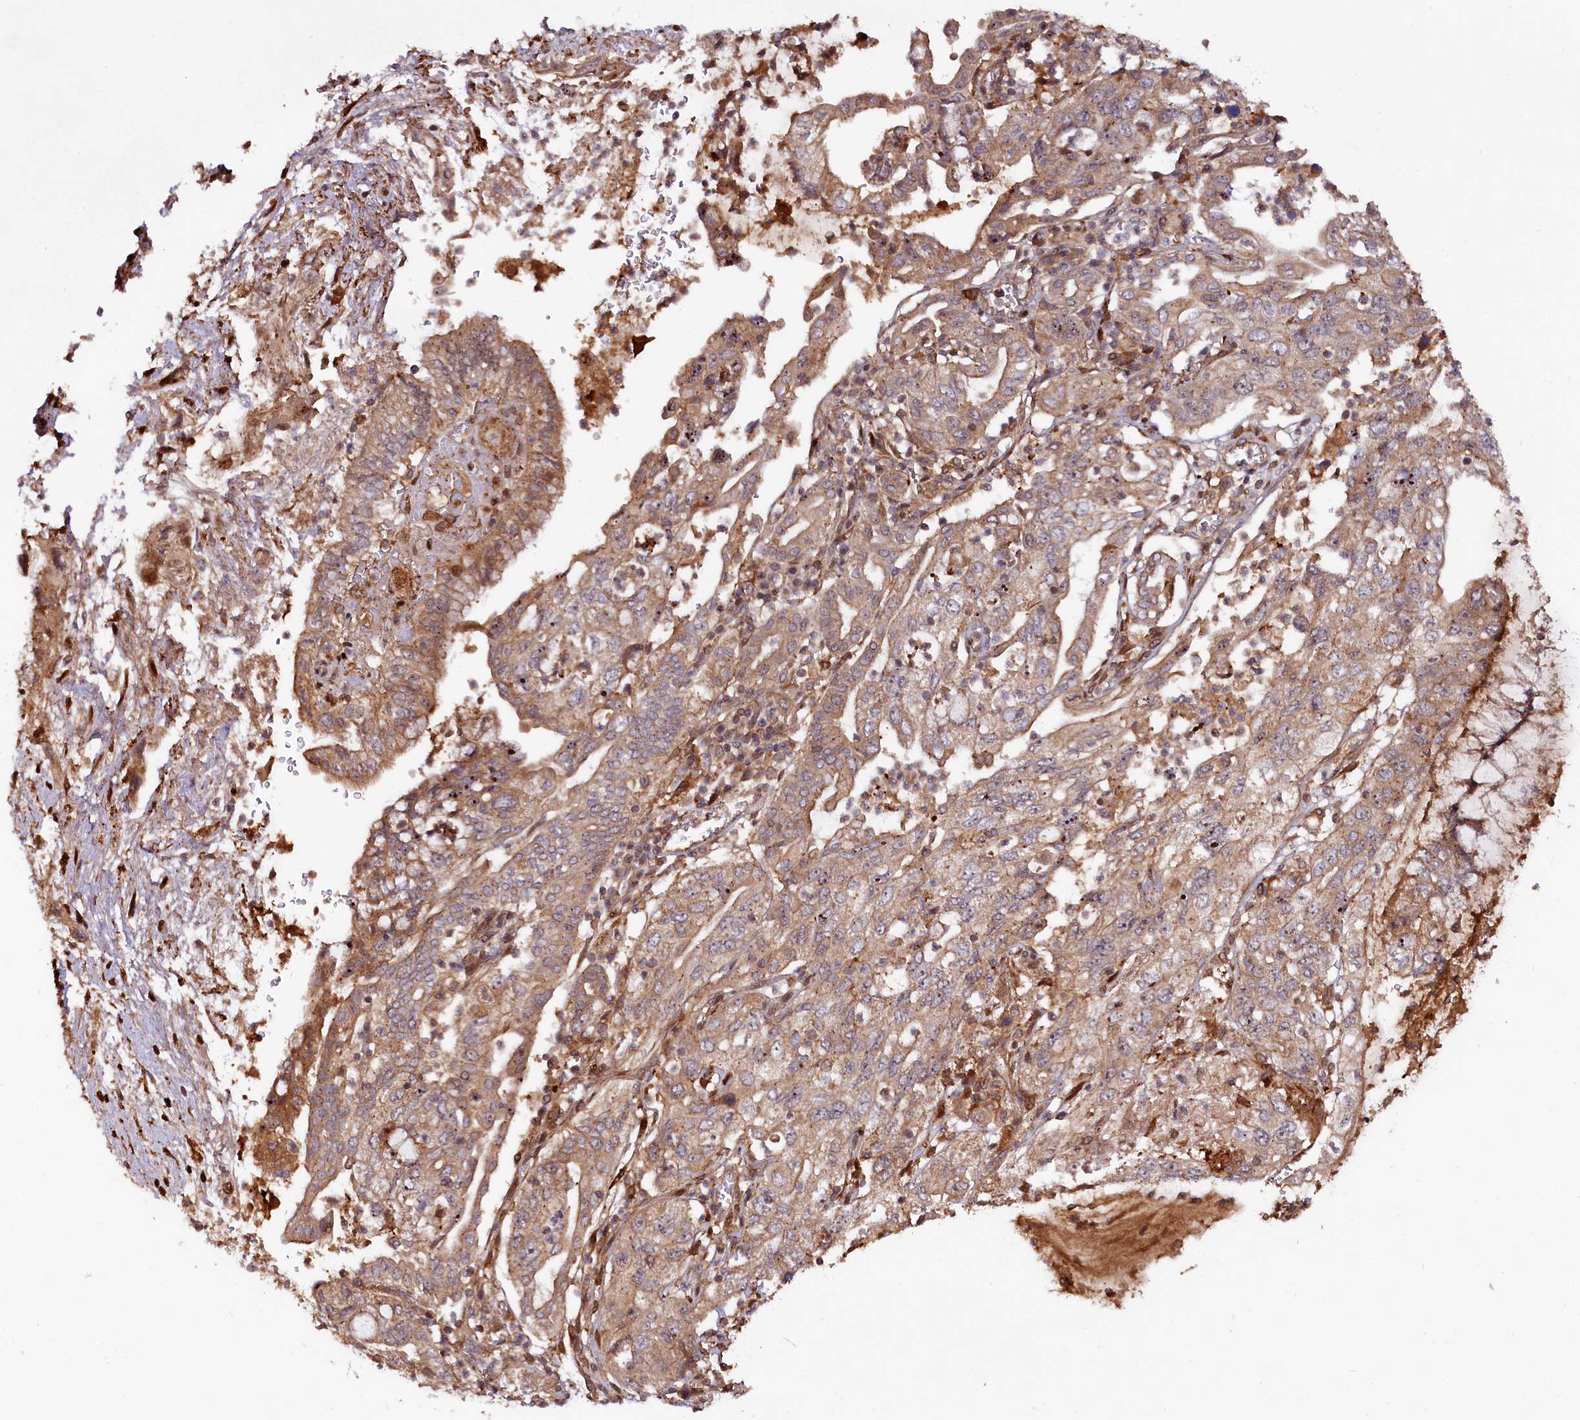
{"staining": {"intensity": "moderate", "quantity": ">75%", "location": "cytoplasmic/membranous"}, "tissue": "pancreatic cancer", "cell_type": "Tumor cells", "image_type": "cancer", "snomed": [{"axis": "morphology", "description": "Adenocarcinoma, NOS"}, {"axis": "topography", "description": "Pancreas"}], "caption": "Protein analysis of pancreatic cancer (adenocarcinoma) tissue exhibits moderate cytoplasmic/membranous positivity in about >75% of tumor cells. Immunohistochemistry (ihc) stains the protein of interest in brown and the nuclei are stained blue.", "gene": "NEDD1", "patient": {"sex": "female", "age": 73}}